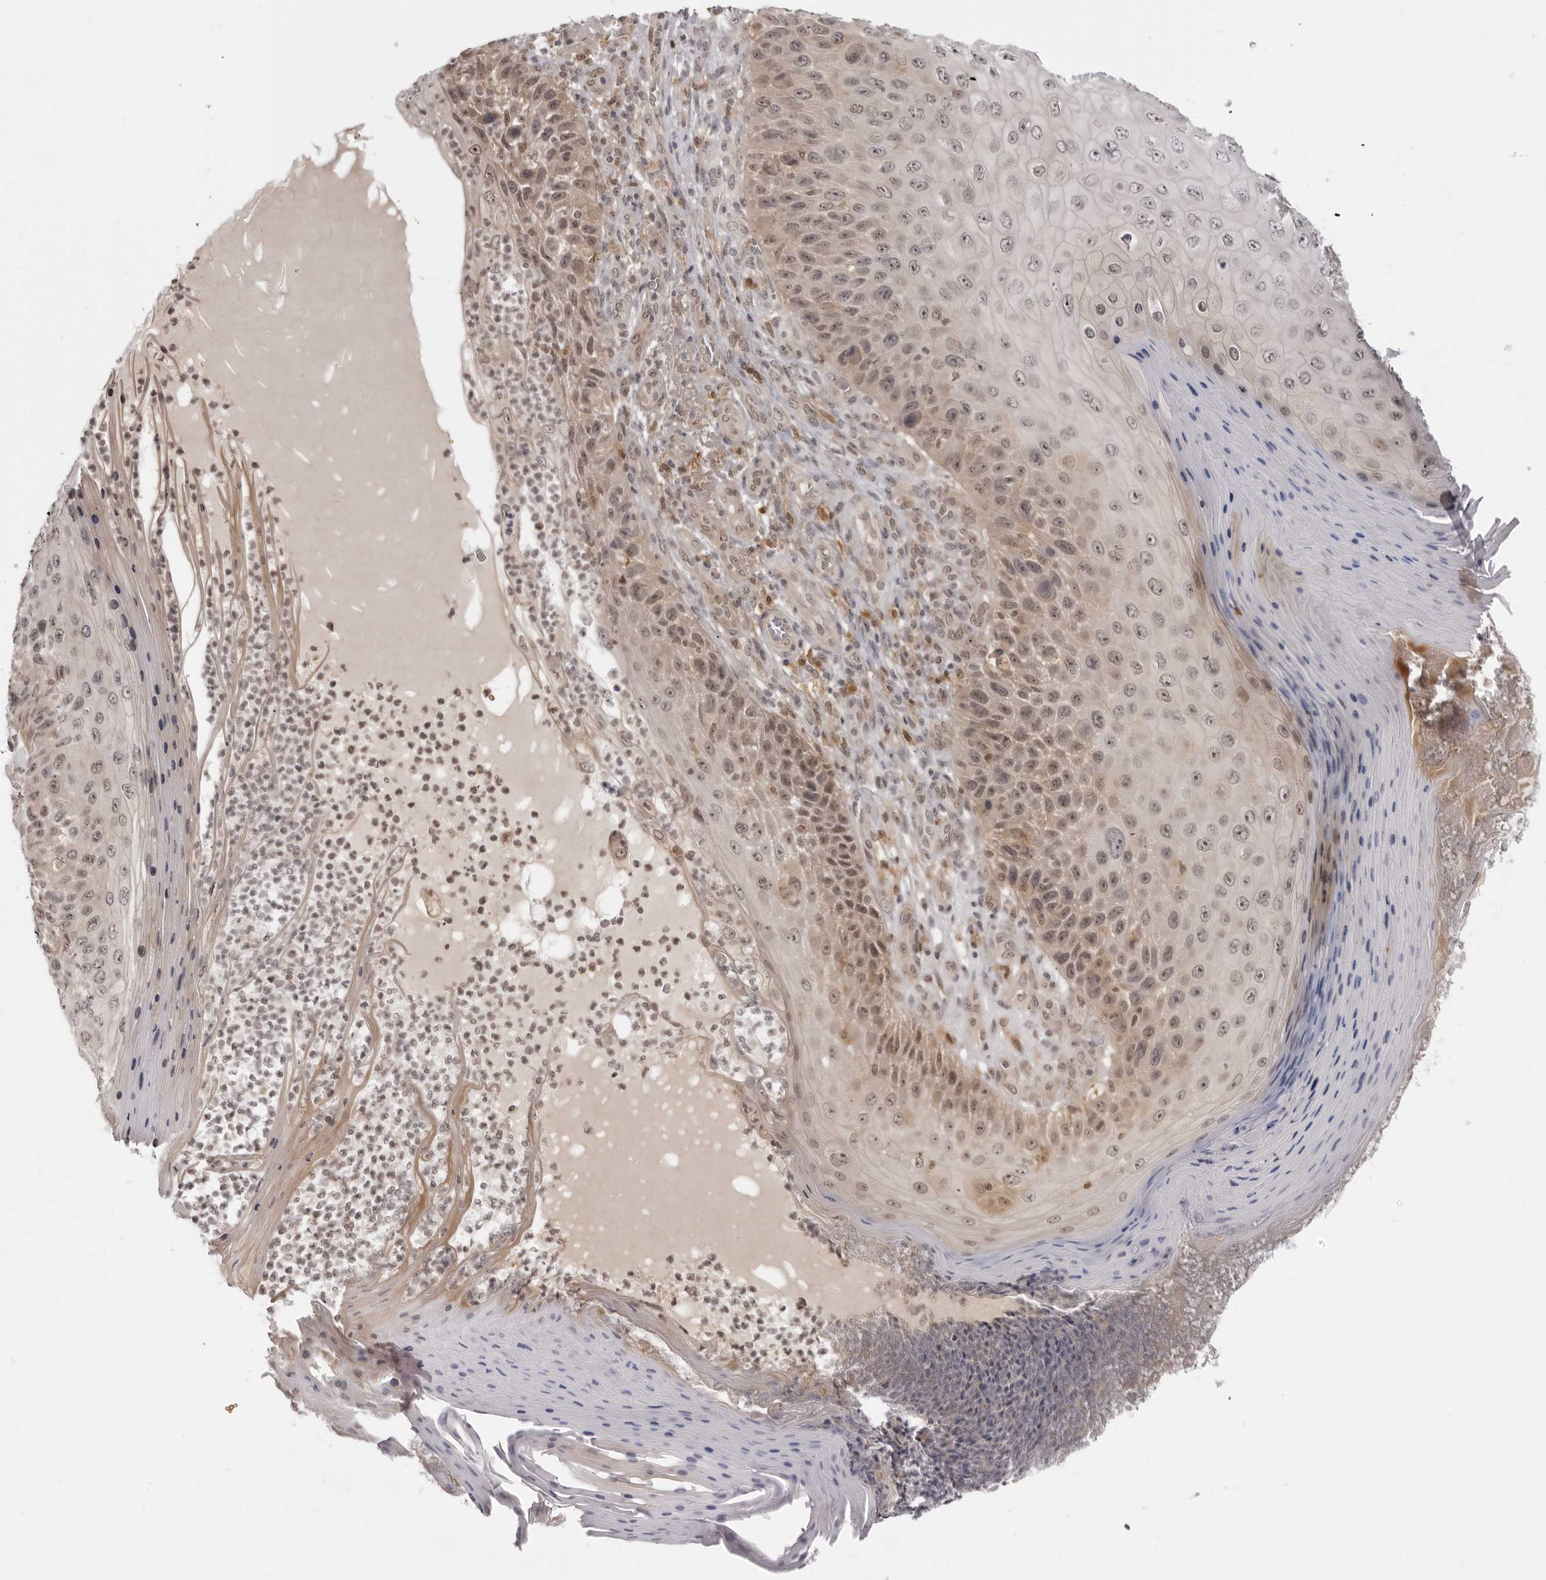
{"staining": {"intensity": "moderate", "quantity": "25%-75%", "location": "nuclear"}, "tissue": "skin cancer", "cell_type": "Tumor cells", "image_type": "cancer", "snomed": [{"axis": "morphology", "description": "Squamous cell carcinoma, NOS"}, {"axis": "topography", "description": "Skin"}], "caption": "Skin squamous cell carcinoma stained with immunohistochemistry (IHC) displays moderate nuclear expression in about 25%-75% of tumor cells.", "gene": "SRGAP2", "patient": {"sex": "female", "age": 88}}